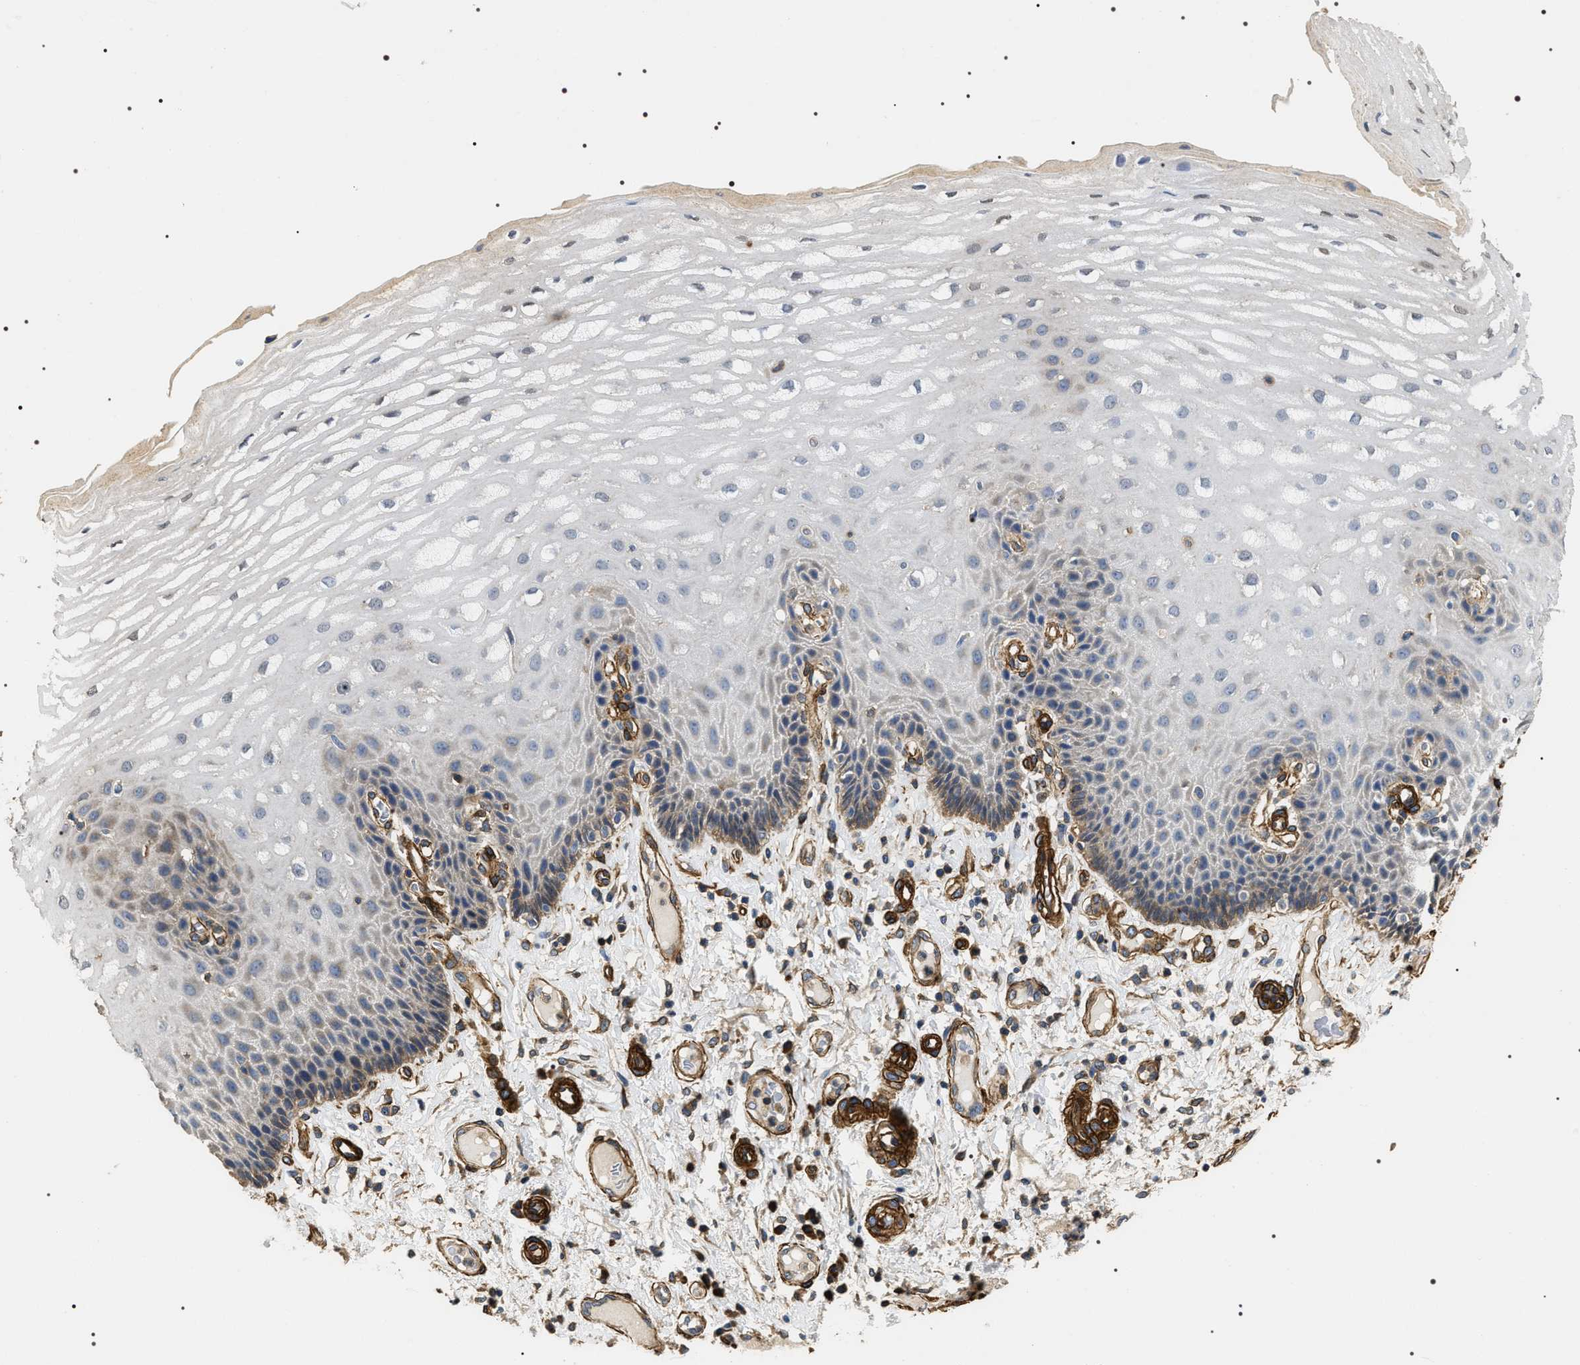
{"staining": {"intensity": "weak", "quantity": "<25%", "location": "cytoplasmic/membranous"}, "tissue": "esophagus", "cell_type": "Squamous epithelial cells", "image_type": "normal", "snomed": [{"axis": "morphology", "description": "Normal tissue, NOS"}, {"axis": "topography", "description": "Esophagus"}], "caption": "Squamous epithelial cells show no significant protein expression in benign esophagus. The staining was performed using DAB (3,3'-diaminobenzidine) to visualize the protein expression in brown, while the nuclei were stained in blue with hematoxylin (Magnification: 20x).", "gene": "ZC3HAV1L", "patient": {"sex": "male", "age": 54}}